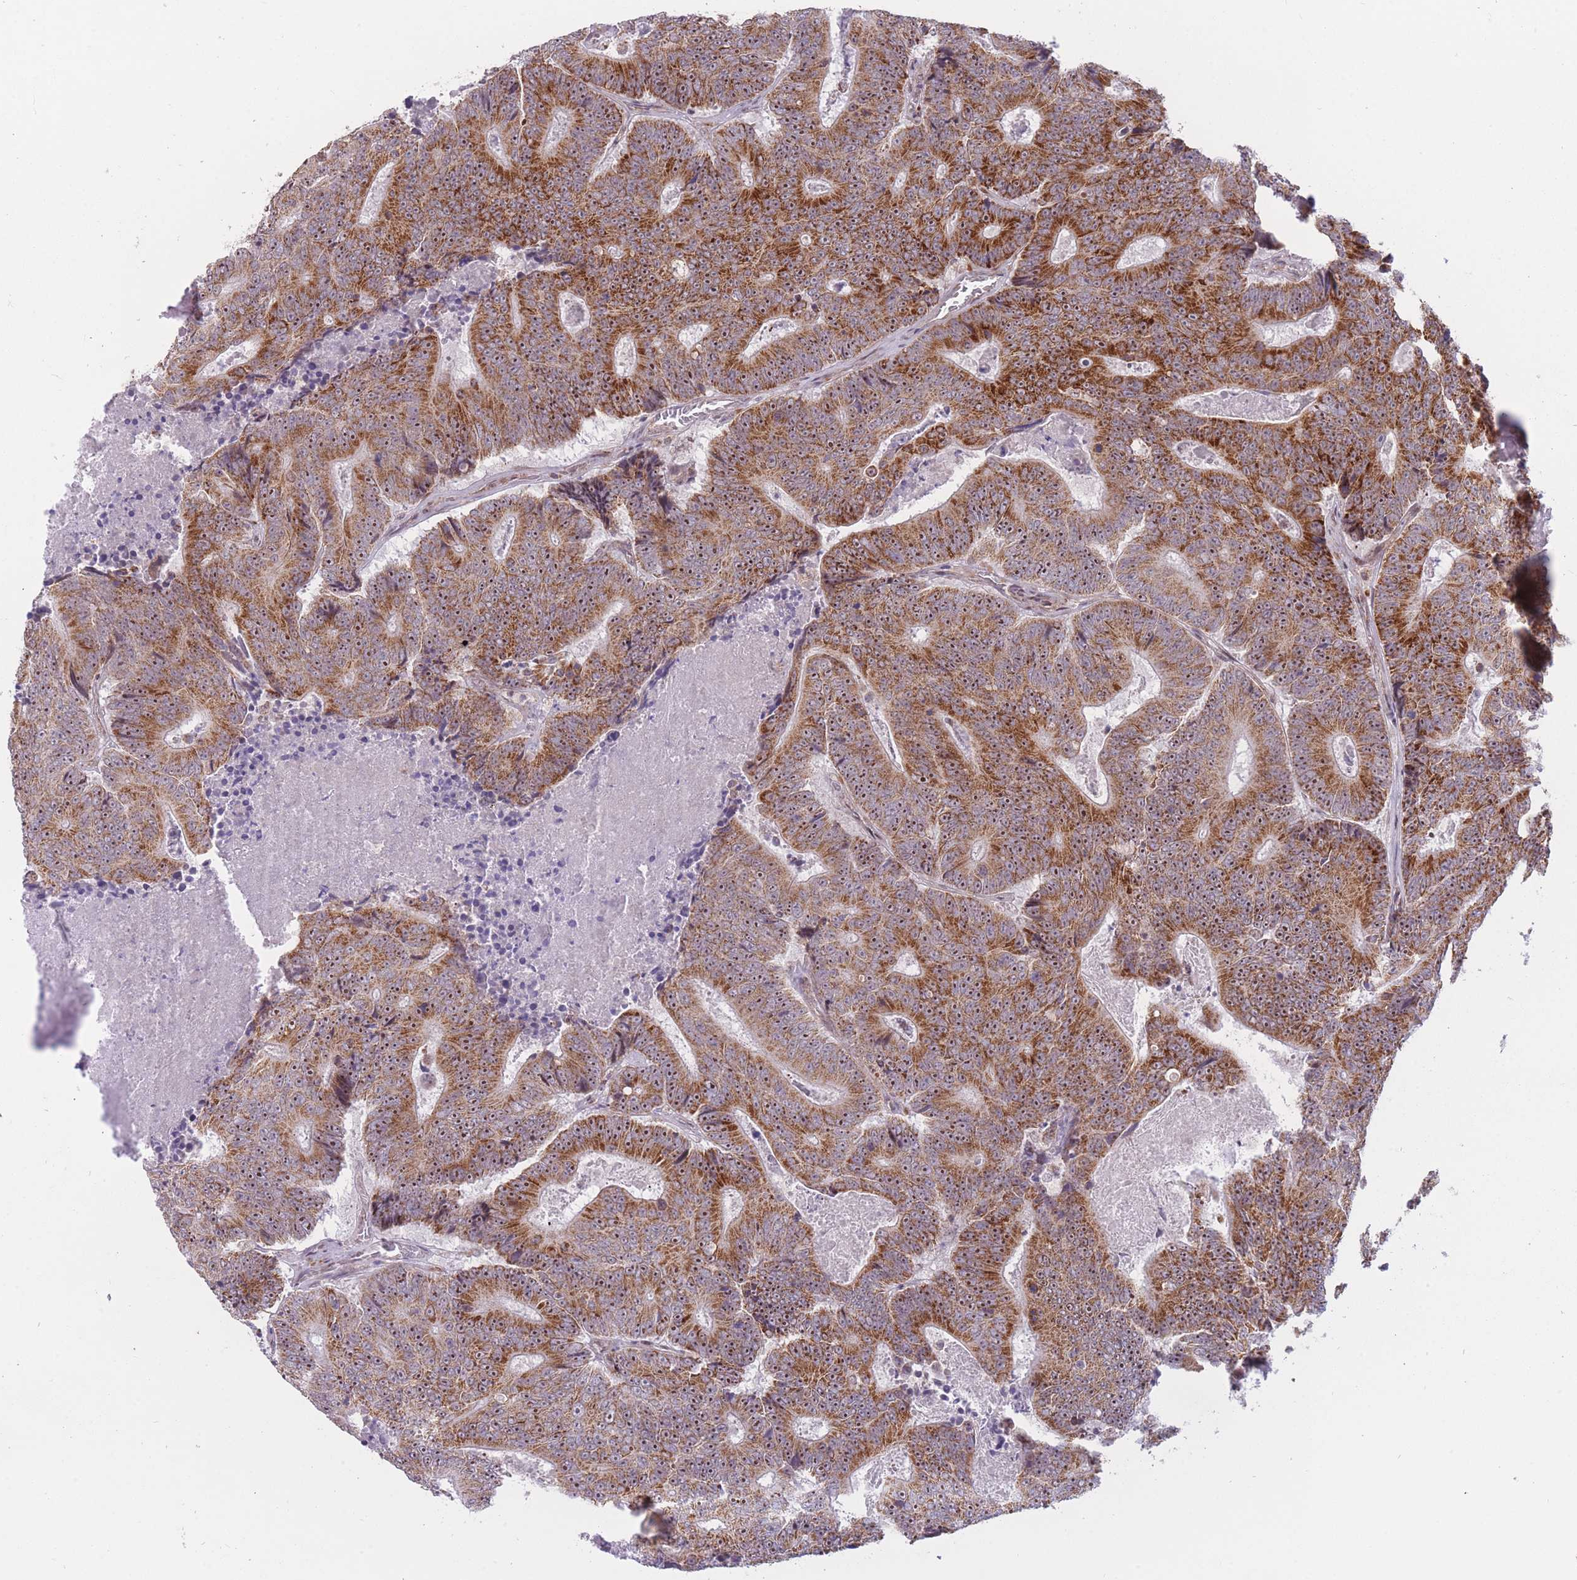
{"staining": {"intensity": "strong", "quantity": ">75%", "location": "cytoplasmic/membranous"}, "tissue": "colorectal cancer", "cell_type": "Tumor cells", "image_type": "cancer", "snomed": [{"axis": "morphology", "description": "Adenocarcinoma, NOS"}, {"axis": "topography", "description": "Colon"}], "caption": "Protein expression analysis of human colorectal adenocarcinoma reveals strong cytoplasmic/membranous staining in about >75% of tumor cells. (brown staining indicates protein expression, while blue staining denotes nuclei).", "gene": "DPYSL4", "patient": {"sex": "male", "age": 83}}